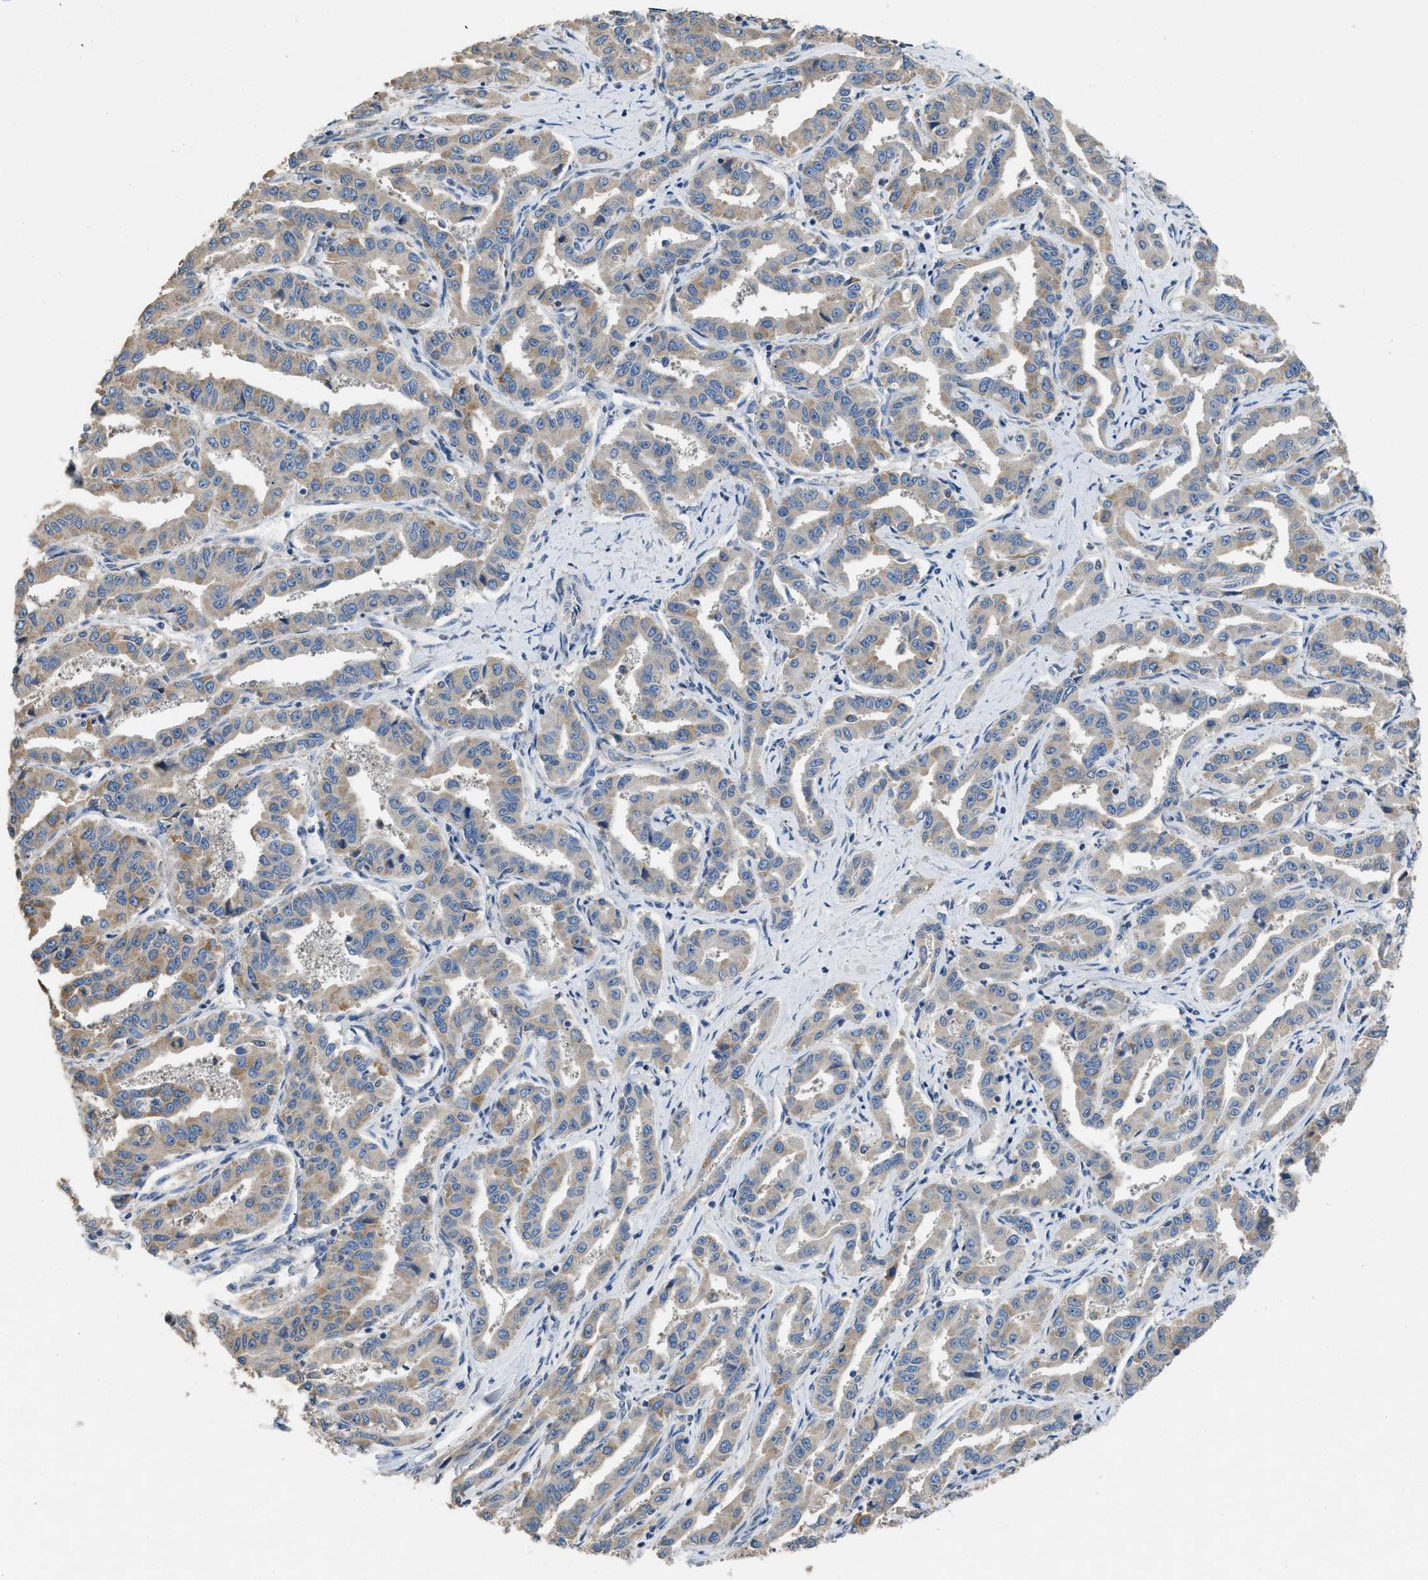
{"staining": {"intensity": "weak", "quantity": "25%-75%", "location": "cytoplasmic/membranous"}, "tissue": "liver cancer", "cell_type": "Tumor cells", "image_type": "cancer", "snomed": [{"axis": "morphology", "description": "Cholangiocarcinoma"}, {"axis": "topography", "description": "Liver"}], "caption": "Immunohistochemical staining of liver cancer reveals weak cytoplasmic/membranous protein staining in approximately 25%-75% of tumor cells.", "gene": "TMEM150A", "patient": {"sex": "male", "age": 59}}